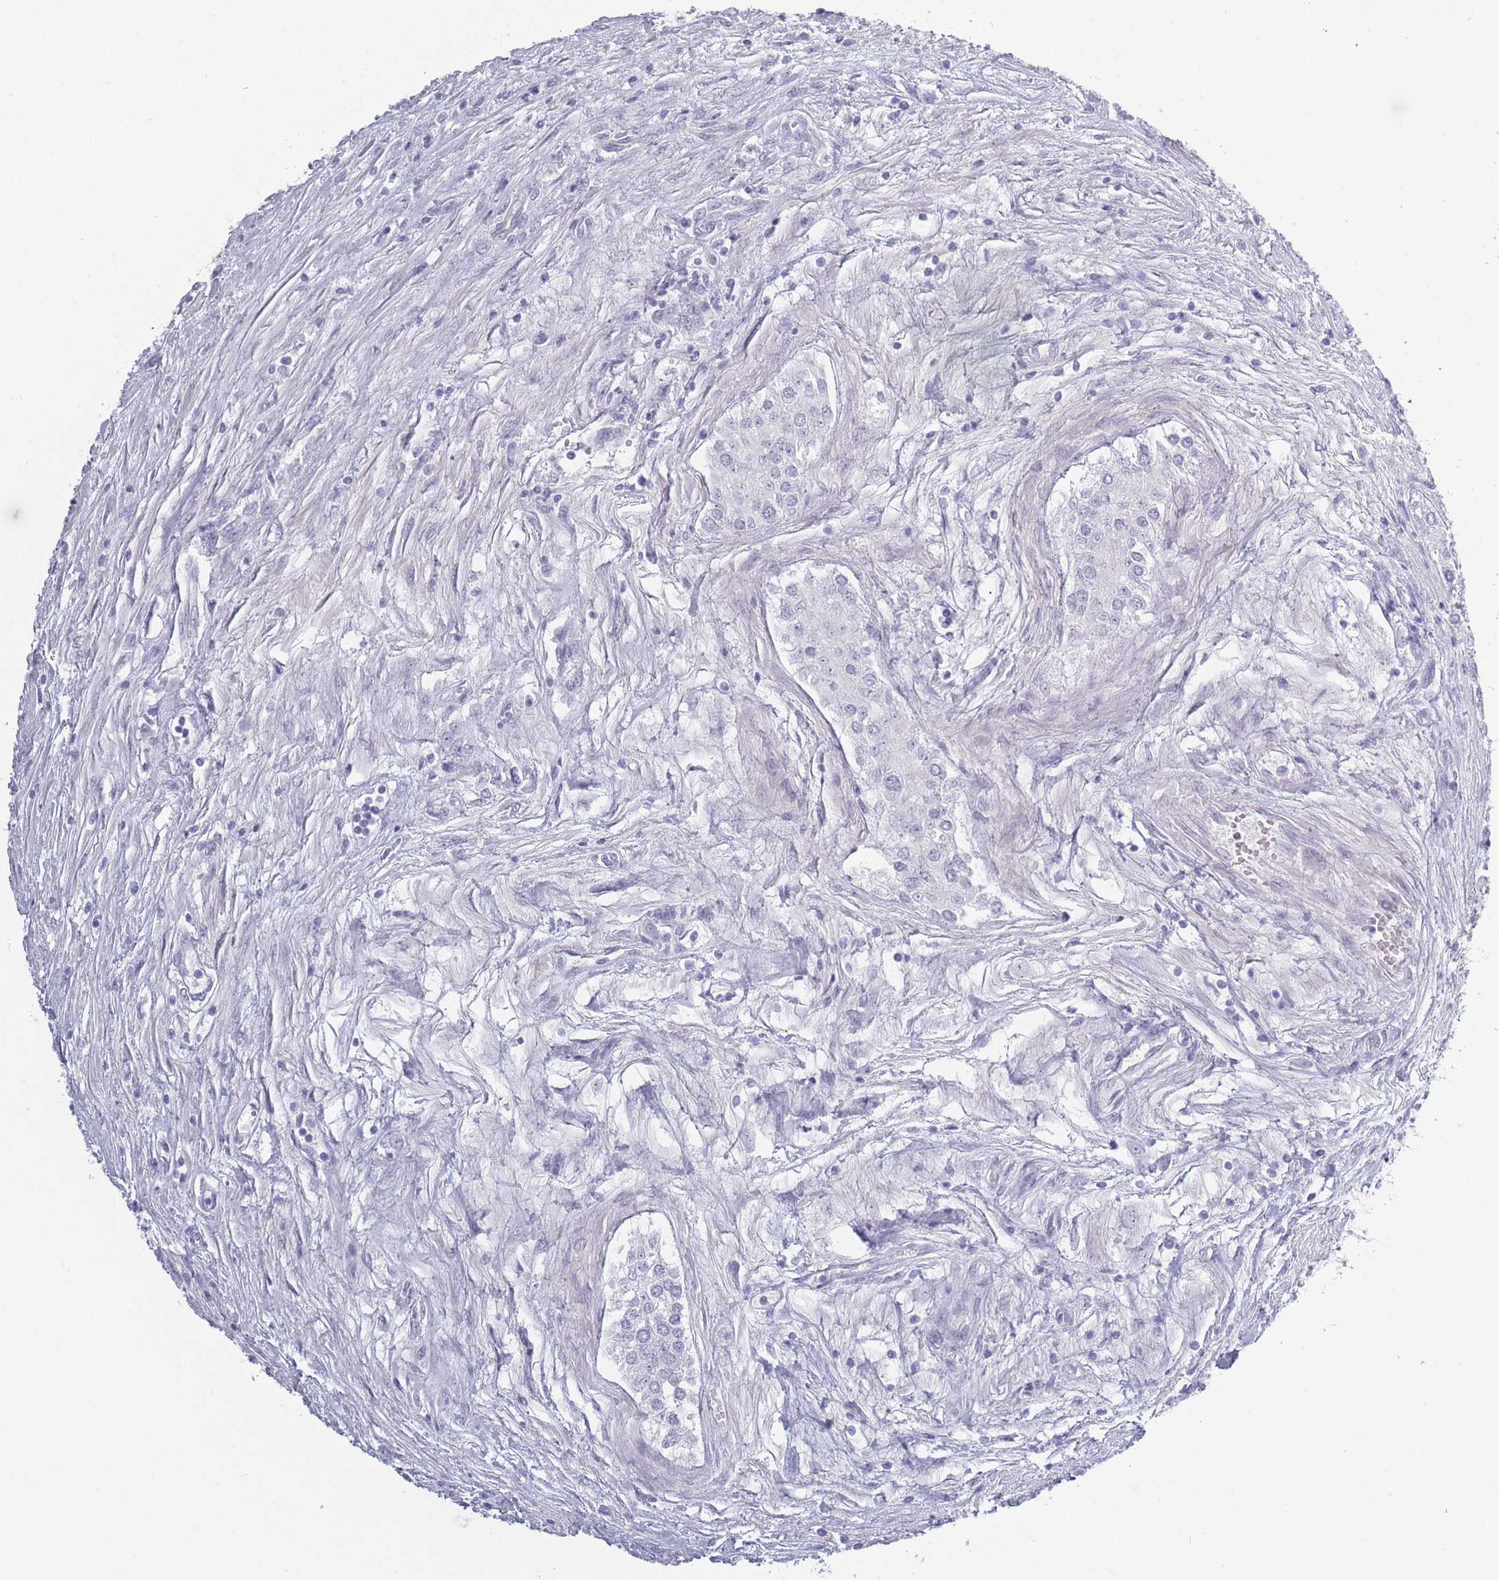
{"staining": {"intensity": "negative", "quantity": "none", "location": "none"}, "tissue": "testis cancer", "cell_type": "Tumor cells", "image_type": "cancer", "snomed": [{"axis": "morphology", "description": "Carcinoma, Embryonal, NOS"}, {"axis": "topography", "description": "Testis"}], "caption": "Photomicrograph shows no protein expression in tumor cells of embryonal carcinoma (testis) tissue.", "gene": "ROS1", "patient": {"sex": "male", "age": 25}}